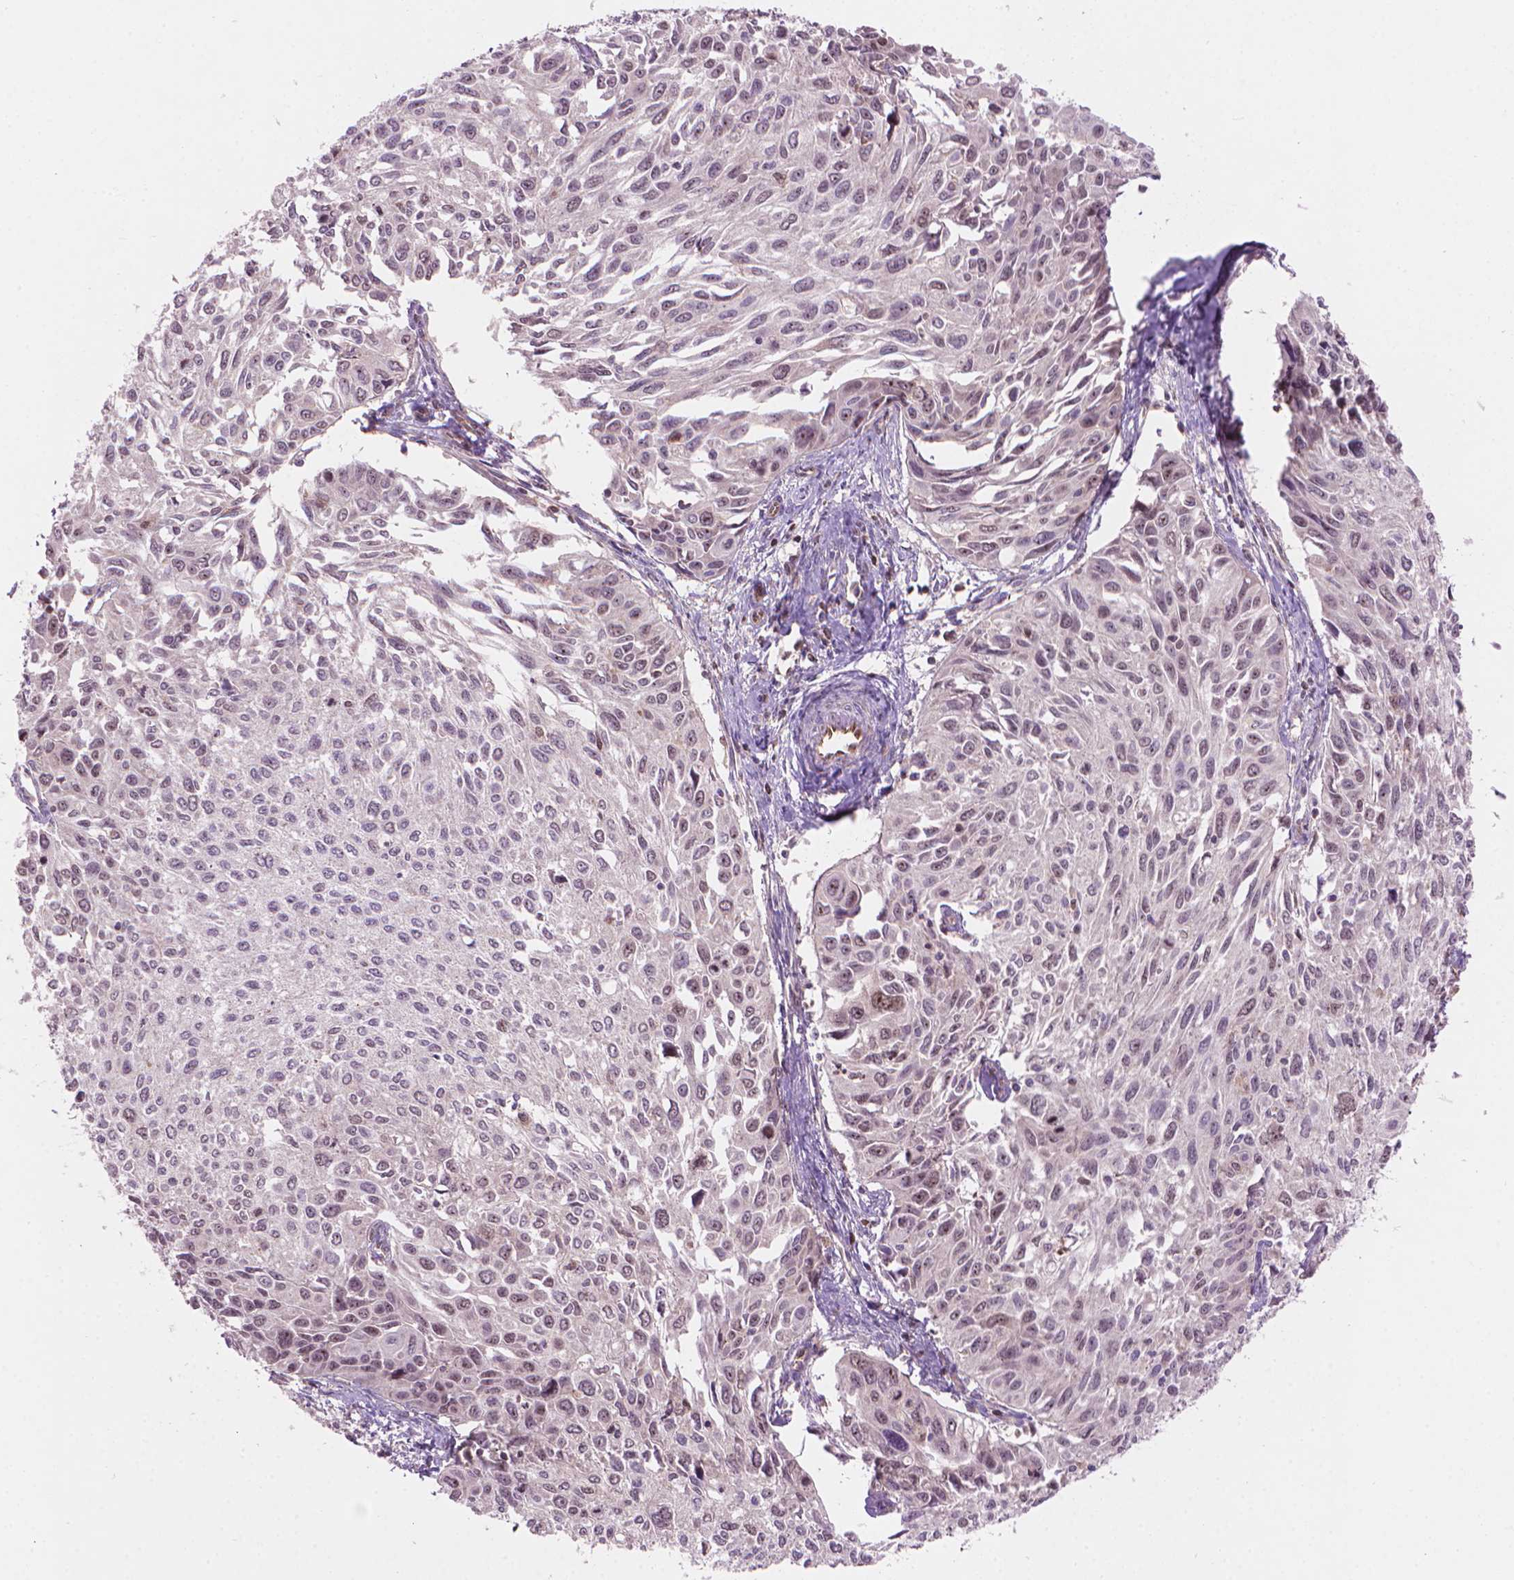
{"staining": {"intensity": "weak", "quantity": "25%-75%", "location": "nuclear"}, "tissue": "cervical cancer", "cell_type": "Tumor cells", "image_type": "cancer", "snomed": [{"axis": "morphology", "description": "Squamous cell carcinoma, NOS"}, {"axis": "topography", "description": "Cervix"}], "caption": "Cervical squamous cell carcinoma stained with a brown dye reveals weak nuclear positive staining in approximately 25%-75% of tumor cells.", "gene": "SMC2", "patient": {"sex": "female", "age": 50}}